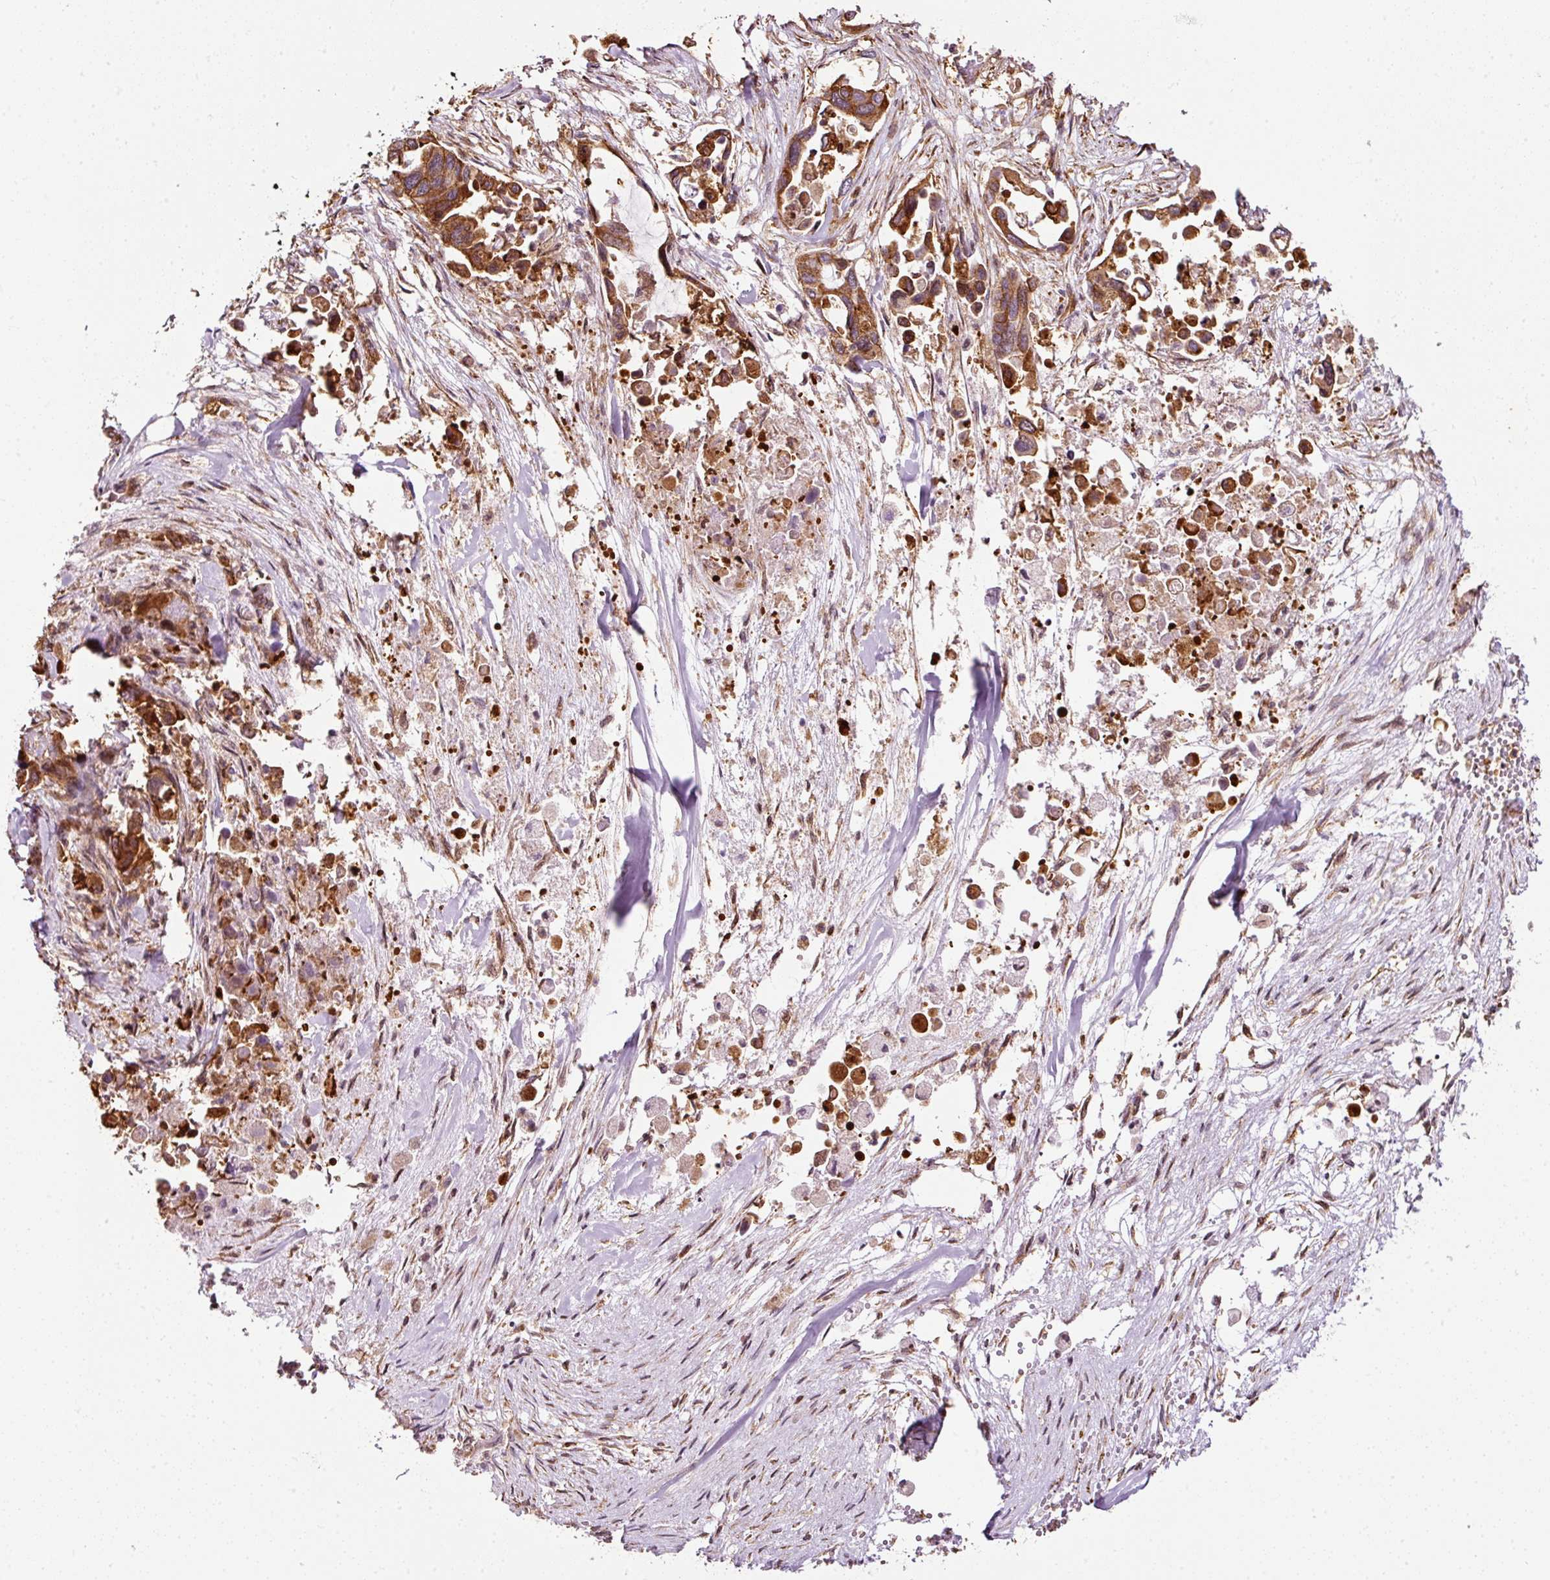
{"staining": {"intensity": "strong", "quantity": ">75%", "location": "cytoplasmic/membranous"}, "tissue": "pancreatic cancer", "cell_type": "Tumor cells", "image_type": "cancer", "snomed": [{"axis": "morphology", "description": "Adenocarcinoma, NOS"}, {"axis": "topography", "description": "Pancreas"}], "caption": "Immunohistochemical staining of pancreatic adenocarcinoma shows strong cytoplasmic/membranous protein positivity in approximately >75% of tumor cells. (Stains: DAB (3,3'-diaminobenzidine) in brown, nuclei in blue, Microscopy: brightfield microscopy at high magnification).", "gene": "SCNM1", "patient": {"sex": "male", "age": 92}}